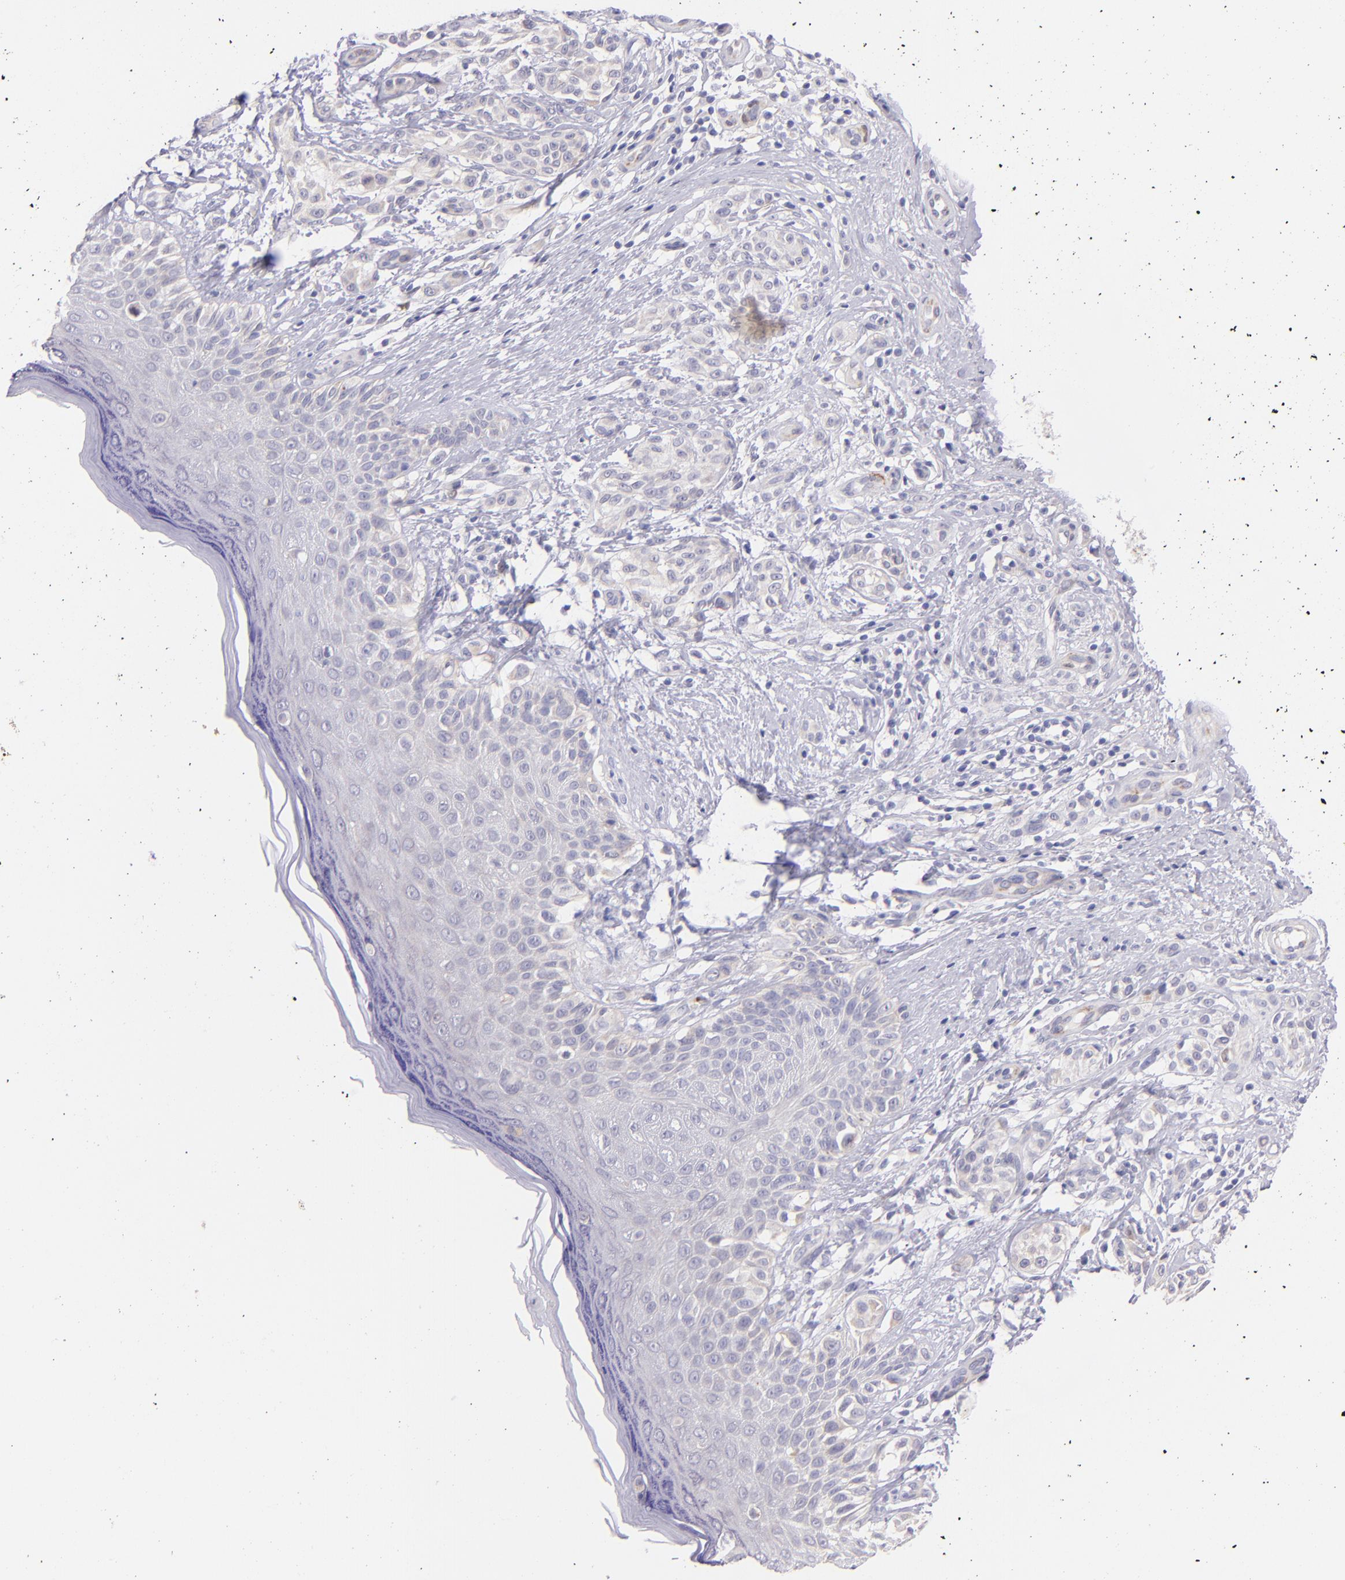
{"staining": {"intensity": "weak", "quantity": ">75%", "location": "cytoplasmic/membranous"}, "tissue": "melanoma", "cell_type": "Tumor cells", "image_type": "cancer", "snomed": [{"axis": "morphology", "description": "Malignant melanoma, NOS"}, {"axis": "topography", "description": "Skin"}], "caption": "Malignant melanoma stained with immunohistochemistry shows weak cytoplasmic/membranous positivity in about >75% of tumor cells. Nuclei are stained in blue.", "gene": "SH2D4A", "patient": {"sex": "male", "age": 57}}